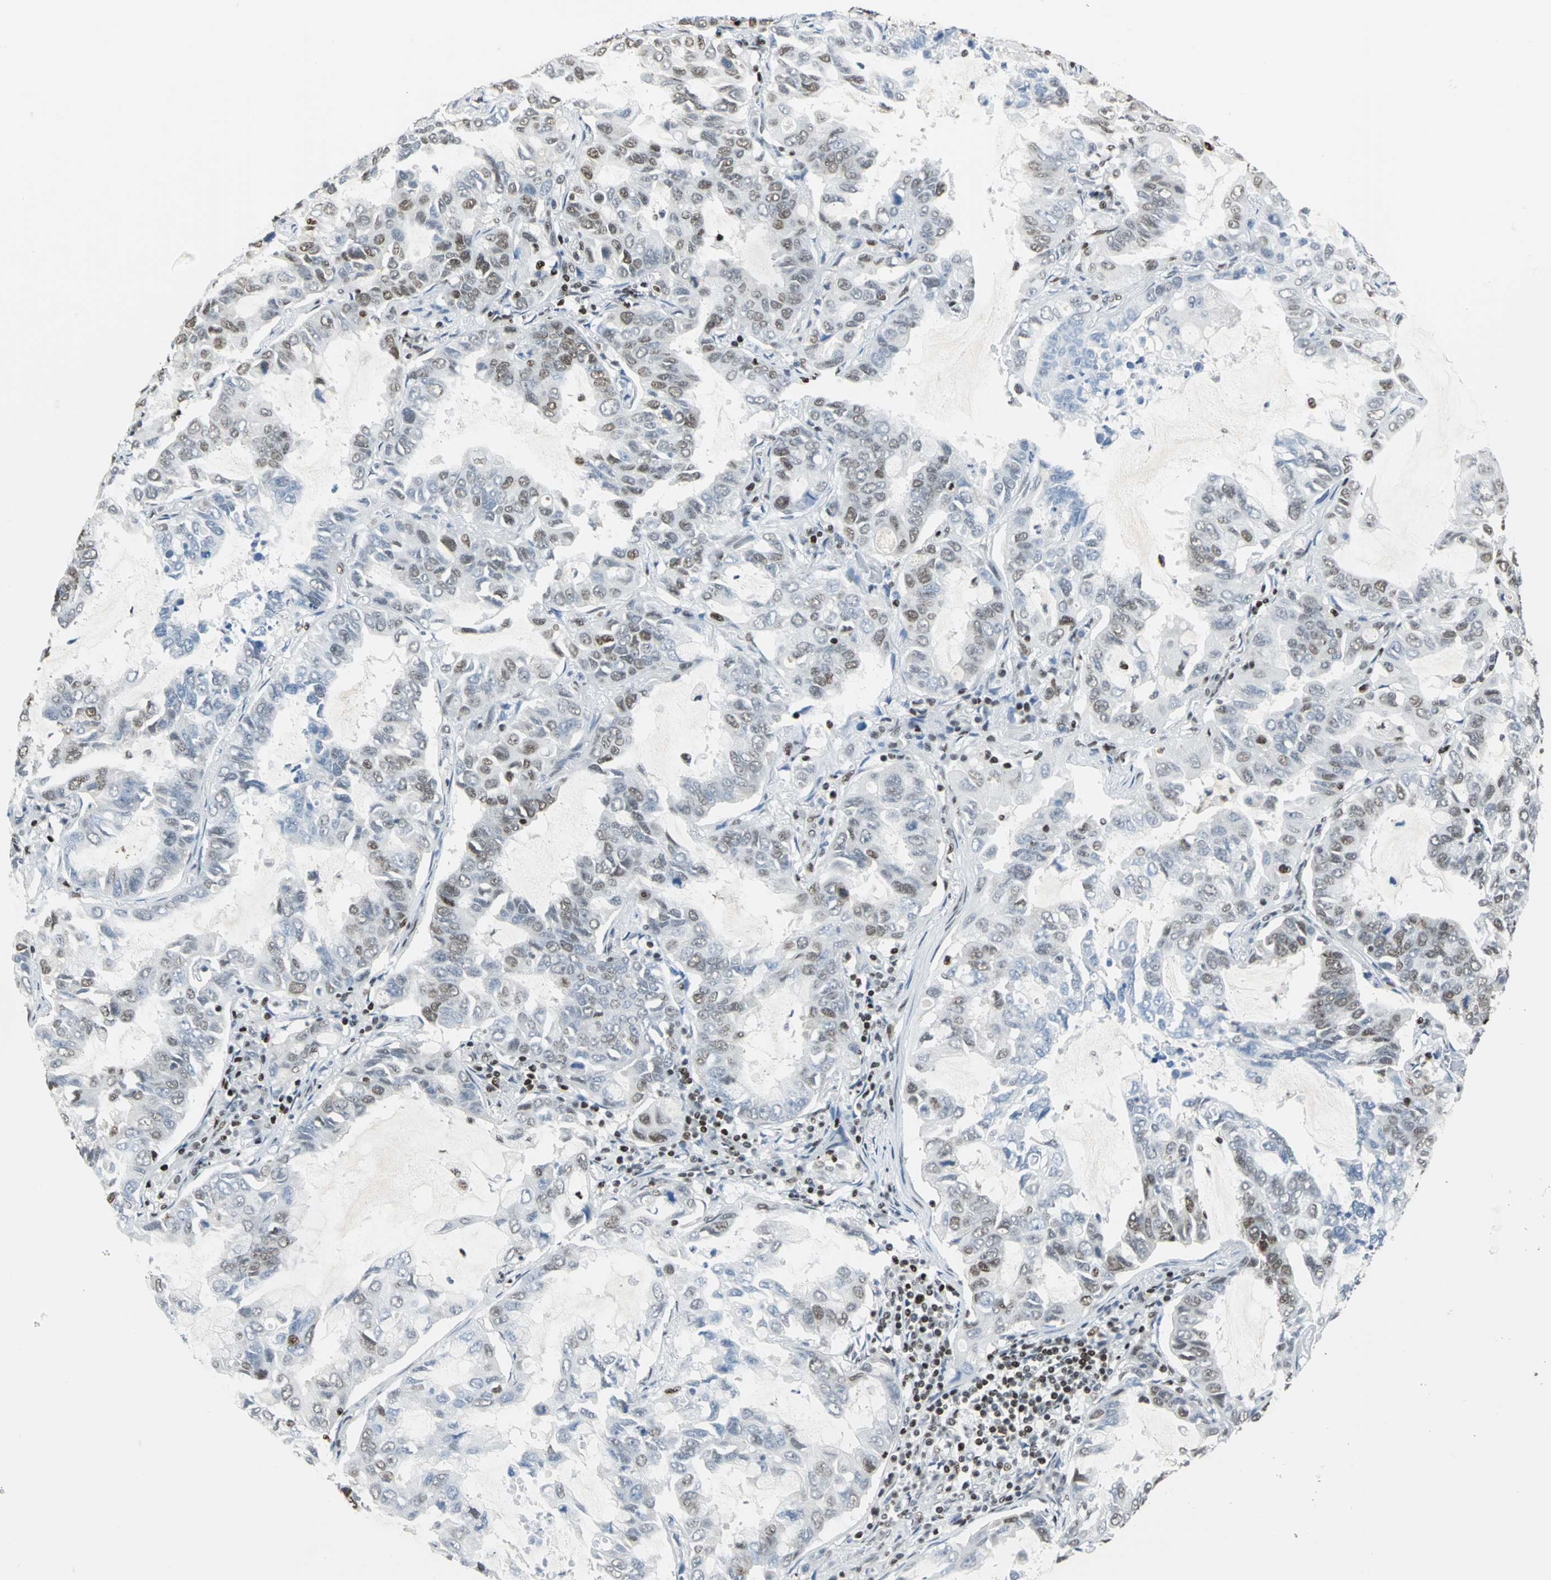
{"staining": {"intensity": "strong", "quantity": "25%-75%", "location": "nuclear"}, "tissue": "lung cancer", "cell_type": "Tumor cells", "image_type": "cancer", "snomed": [{"axis": "morphology", "description": "Adenocarcinoma, NOS"}, {"axis": "topography", "description": "Lung"}], "caption": "A histopathology image showing strong nuclear positivity in about 25%-75% of tumor cells in lung adenocarcinoma, as visualized by brown immunohistochemical staining.", "gene": "HNRNPD", "patient": {"sex": "male", "age": 64}}